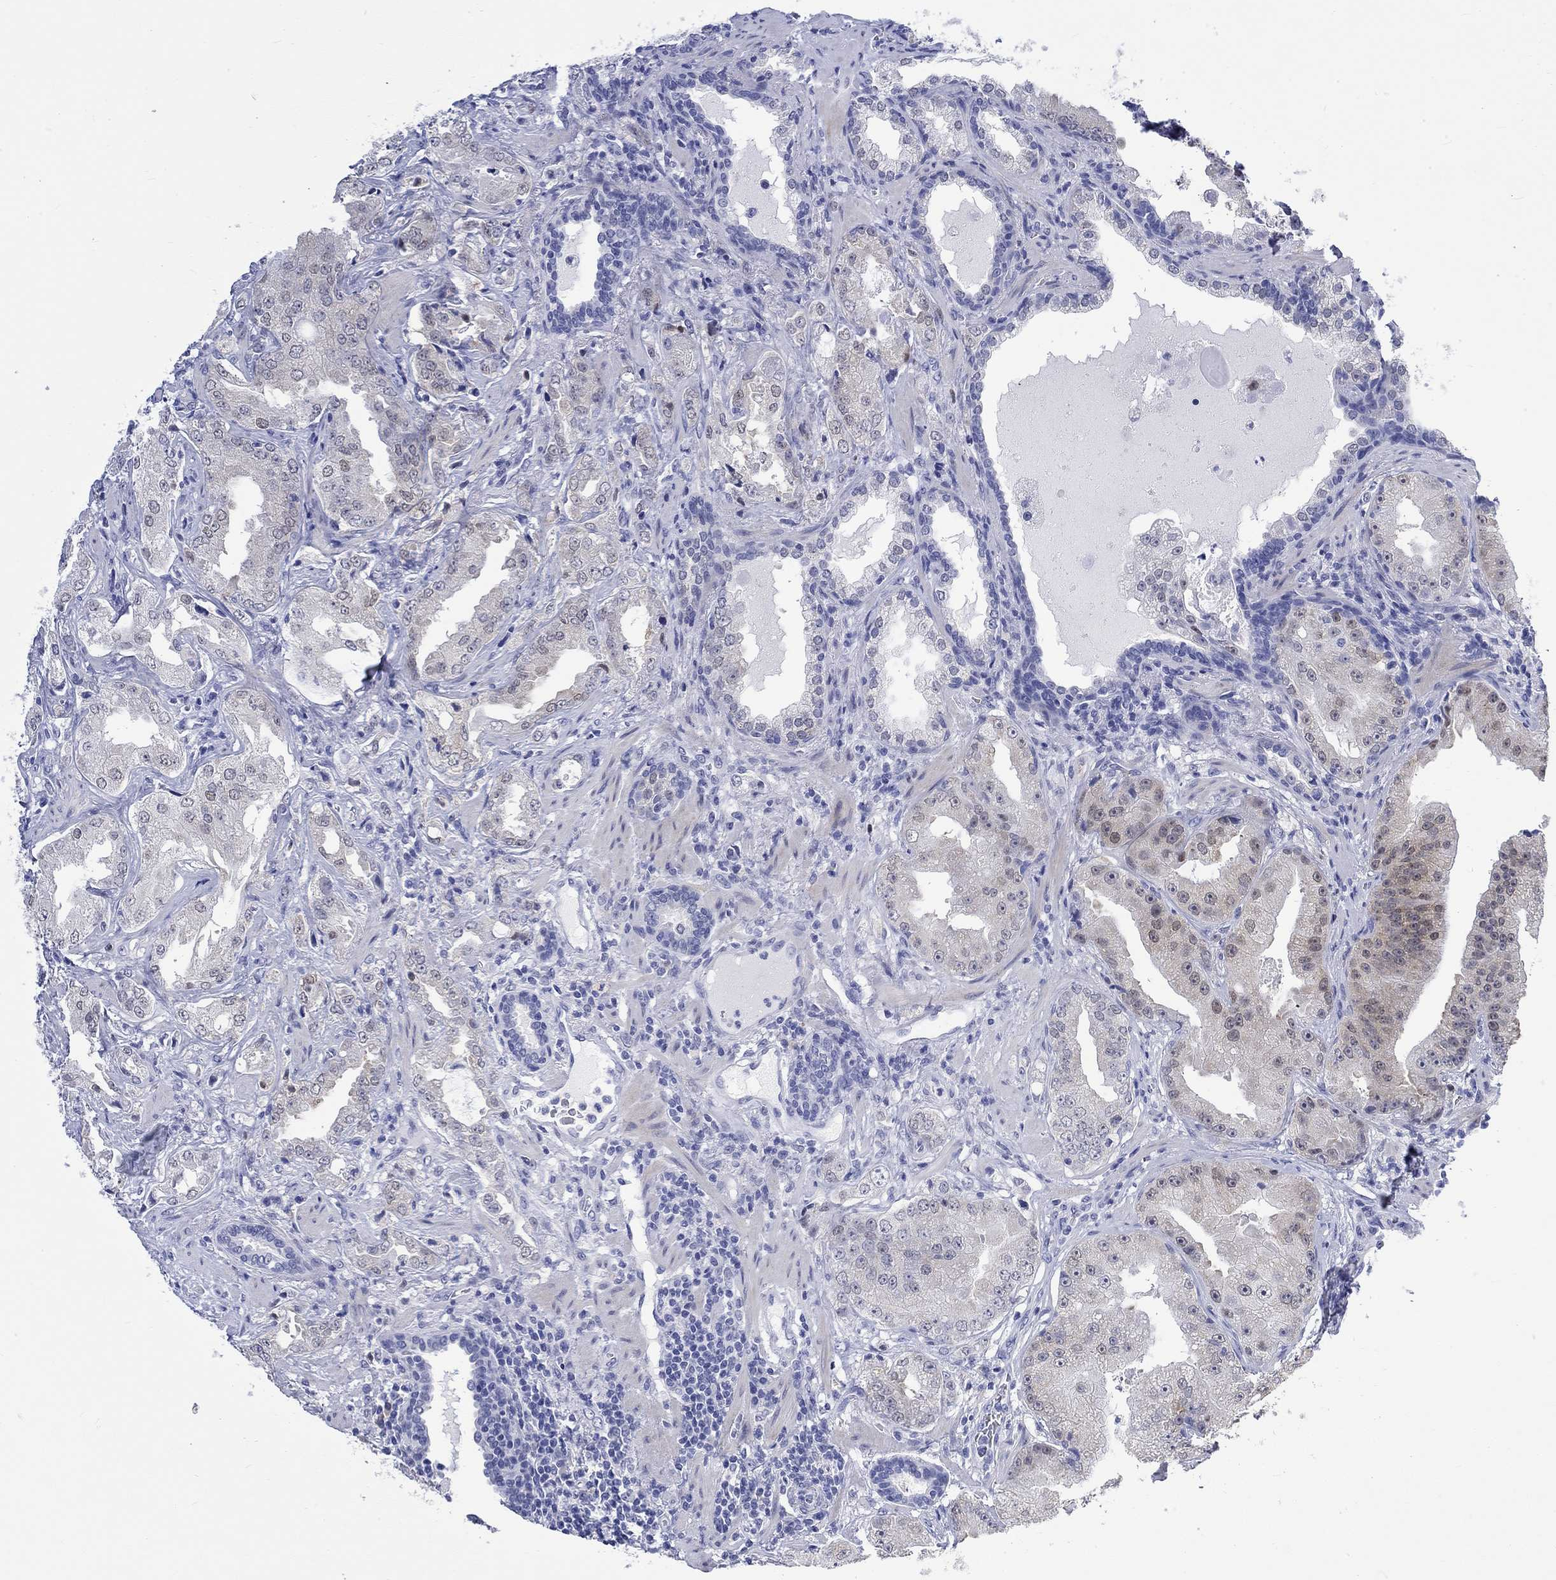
{"staining": {"intensity": "weak", "quantity": "<25%", "location": "cytoplasmic/membranous,nuclear"}, "tissue": "prostate cancer", "cell_type": "Tumor cells", "image_type": "cancer", "snomed": [{"axis": "morphology", "description": "Adenocarcinoma, Low grade"}, {"axis": "topography", "description": "Prostate"}], "caption": "The image exhibits no staining of tumor cells in adenocarcinoma (low-grade) (prostate). (Immunohistochemistry (ihc), brightfield microscopy, high magnification).", "gene": "MSI1", "patient": {"sex": "male", "age": 62}}